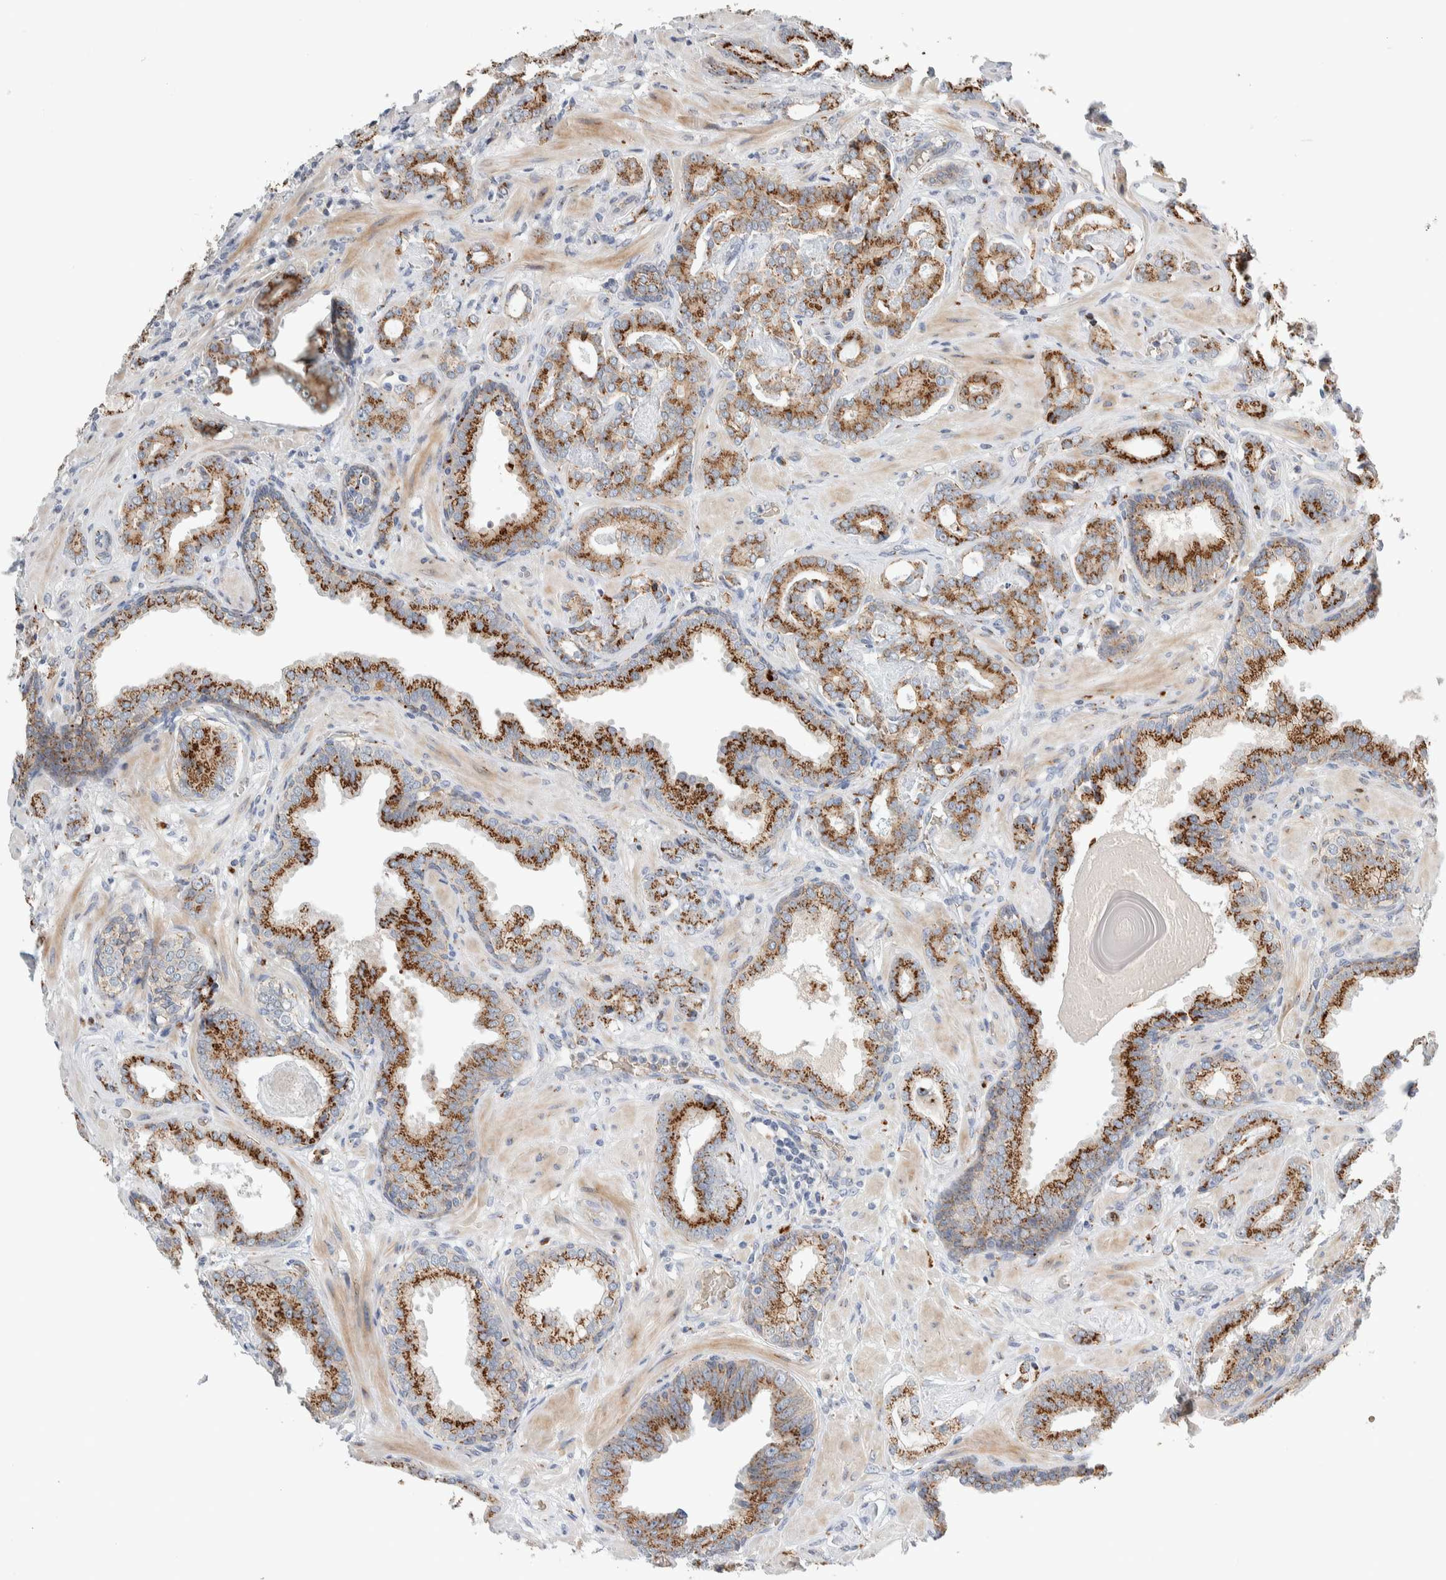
{"staining": {"intensity": "strong", "quantity": ">75%", "location": "cytoplasmic/membranous"}, "tissue": "prostate cancer", "cell_type": "Tumor cells", "image_type": "cancer", "snomed": [{"axis": "morphology", "description": "Adenocarcinoma, Low grade"}, {"axis": "topography", "description": "Prostate"}], "caption": "The immunohistochemical stain labels strong cytoplasmic/membranous staining in tumor cells of prostate cancer (low-grade adenocarcinoma) tissue. (brown staining indicates protein expression, while blue staining denotes nuclei).", "gene": "SLC38A10", "patient": {"sex": "male", "age": 53}}